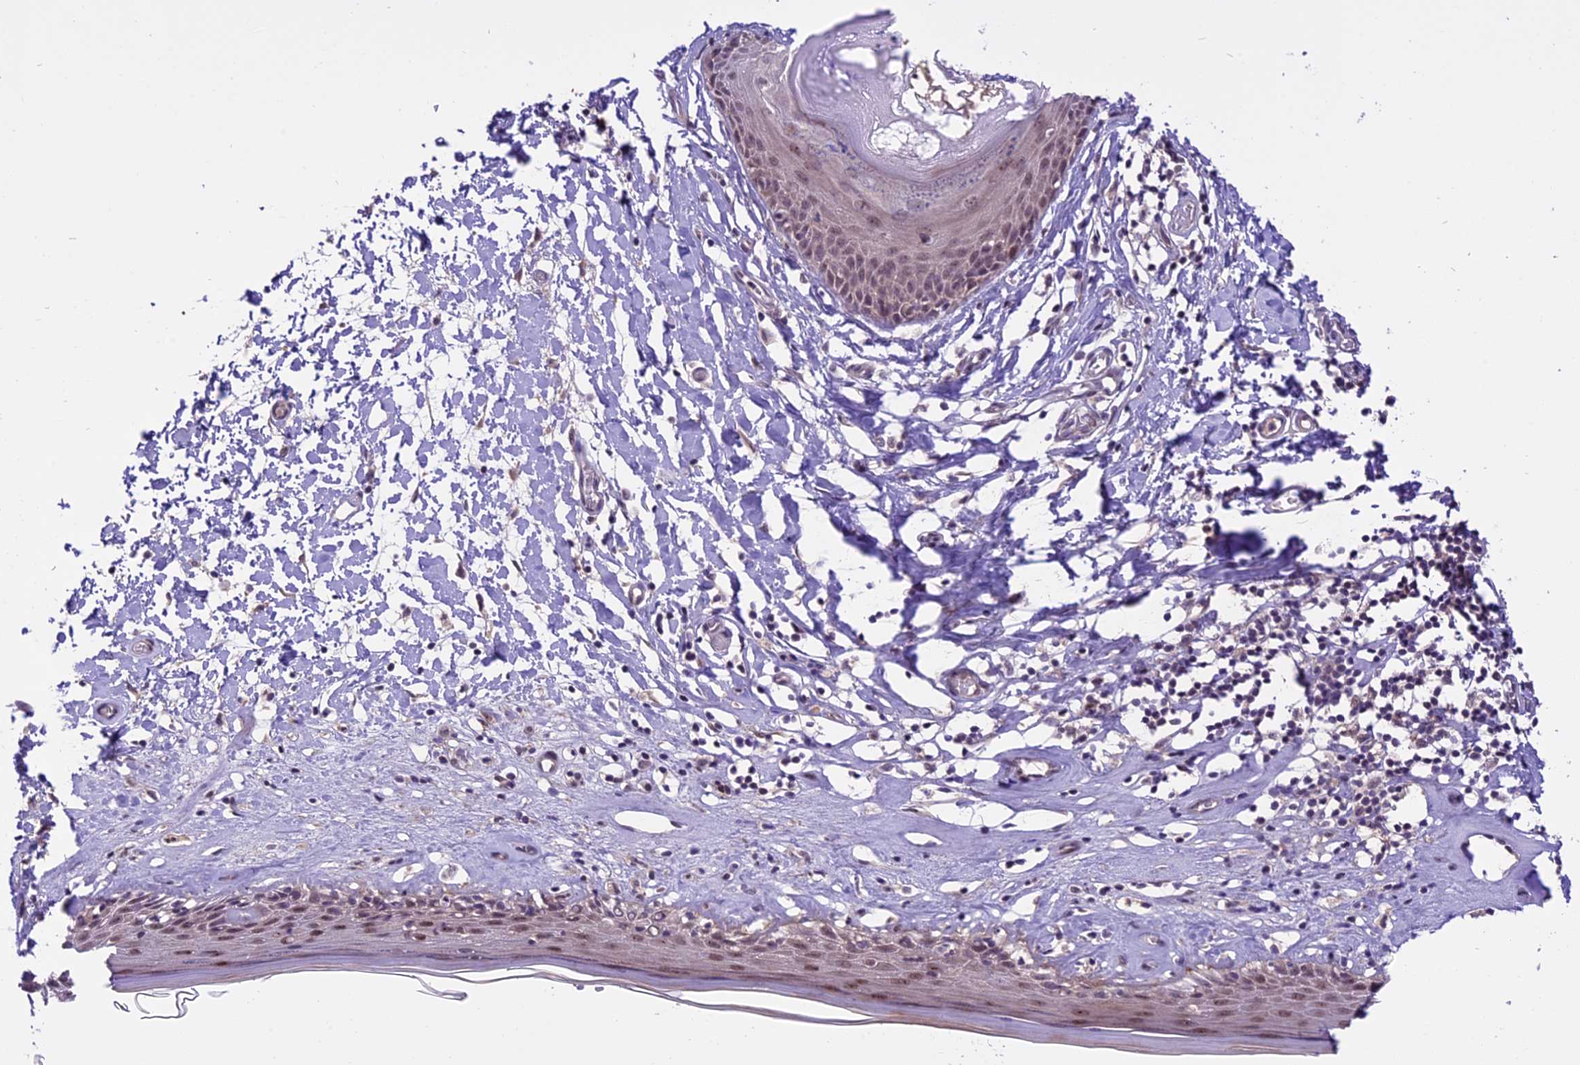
{"staining": {"intensity": "weak", "quantity": "25%-75%", "location": "nuclear"}, "tissue": "skin", "cell_type": "Epidermal cells", "image_type": "normal", "snomed": [{"axis": "morphology", "description": "Normal tissue, NOS"}, {"axis": "topography", "description": "Adipose tissue"}, {"axis": "topography", "description": "Vascular tissue"}, {"axis": "topography", "description": "Vulva"}, {"axis": "topography", "description": "Peripheral nerve tissue"}], "caption": "Benign skin demonstrates weak nuclear staining in about 25%-75% of epidermal cells.", "gene": "SPRED1", "patient": {"sex": "female", "age": 86}}